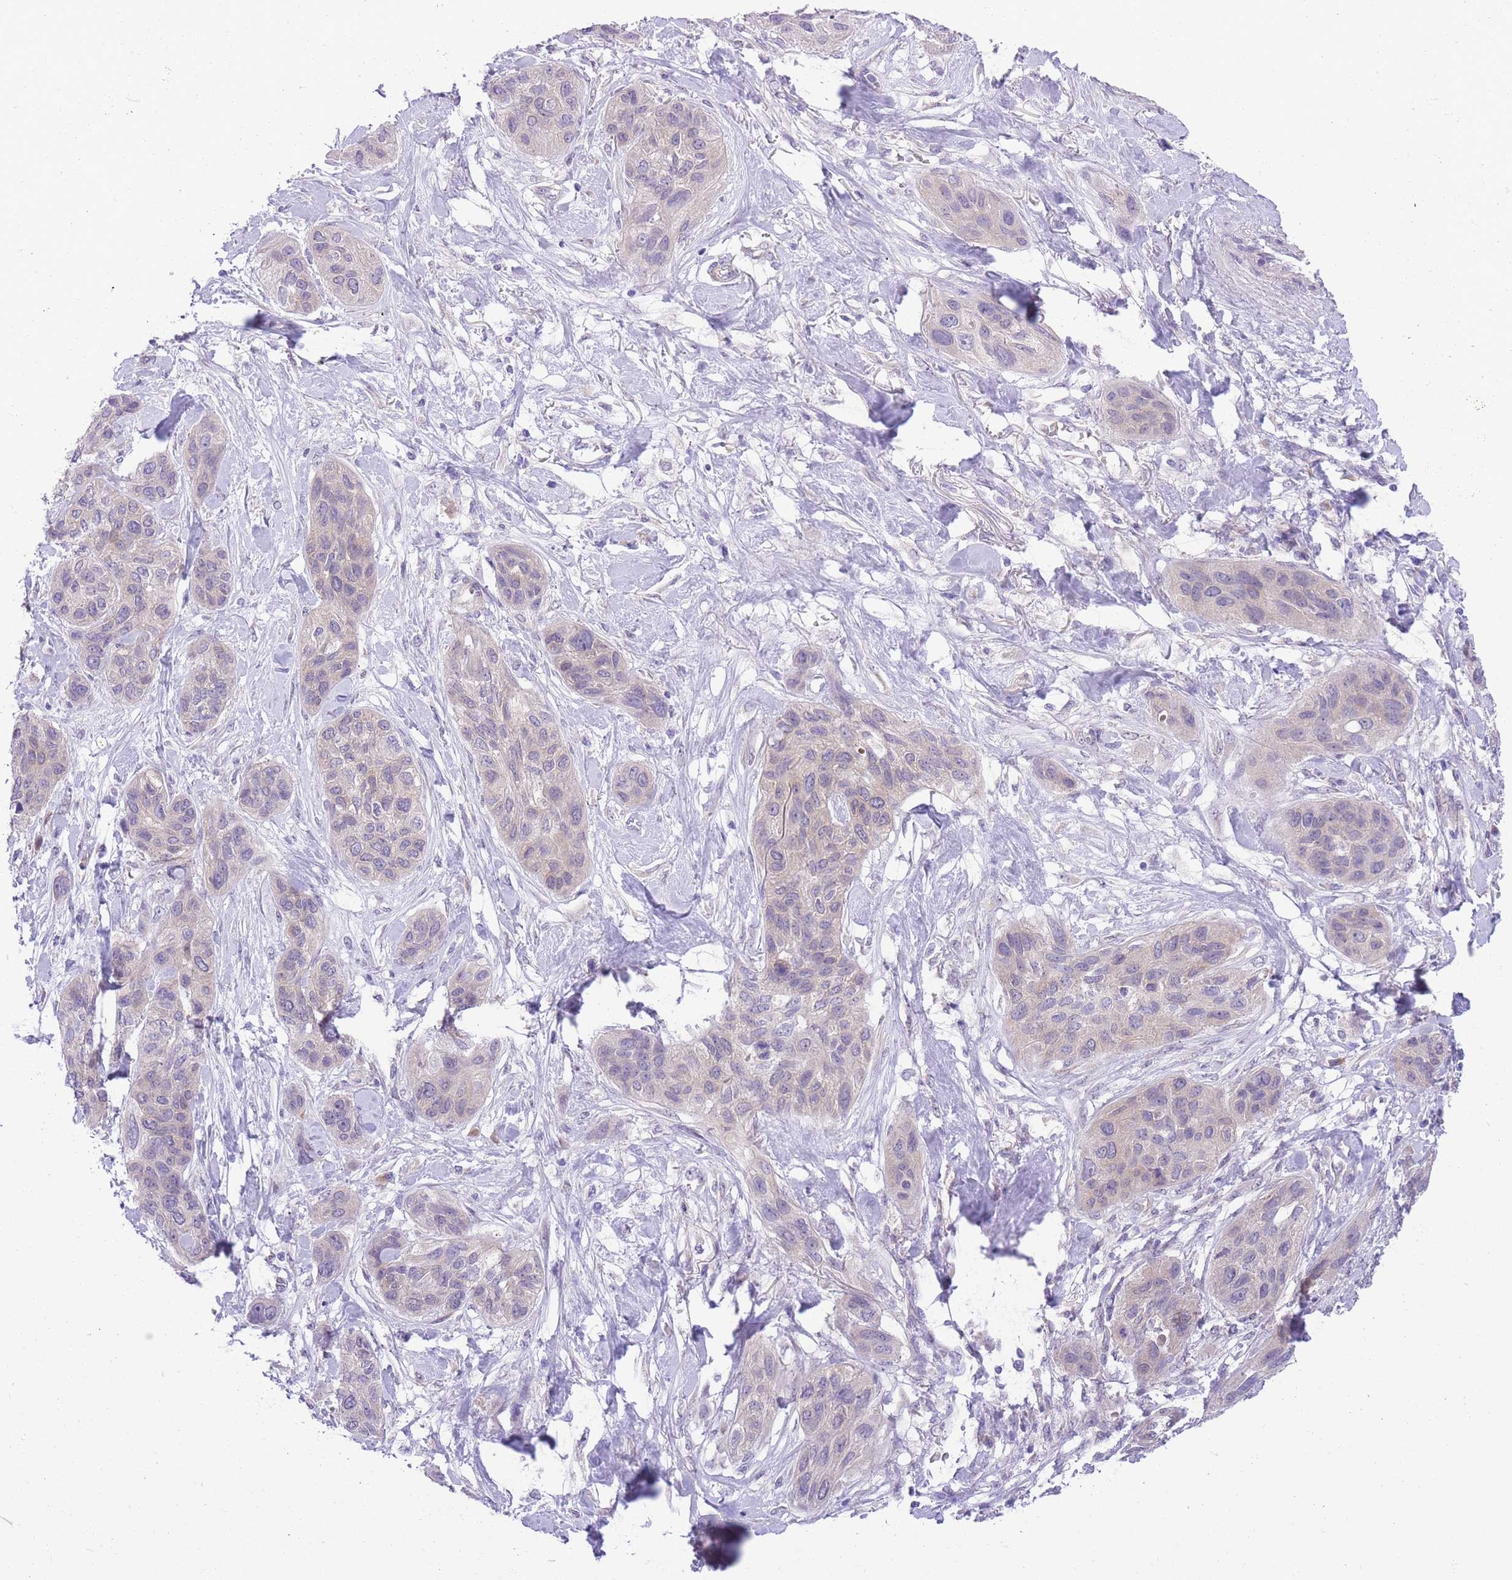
{"staining": {"intensity": "negative", "quantity": "none", "location": "none"}, "tissue": "lung cancer", "cell_type": "Tumor cells", "image_type": "cancer", "snomed": [{"axis": "morphology", "description": "Squamous cell carcinoma, NOS"}, {"axis": "topography", "description": "Lung"}], "caption": "DAB immunohistochemical staining of lung cancer demonstrates no significant staining in tumor cells. The staining was performed using DAB (3,3'-diaminobenzidine) to visualize the protein expression in brown, while the nuclei were stained in blue with hematoxylin (Magnification: 20x).", "gene": "WWOX", "patient": {"sex": "female", "age": 70}}